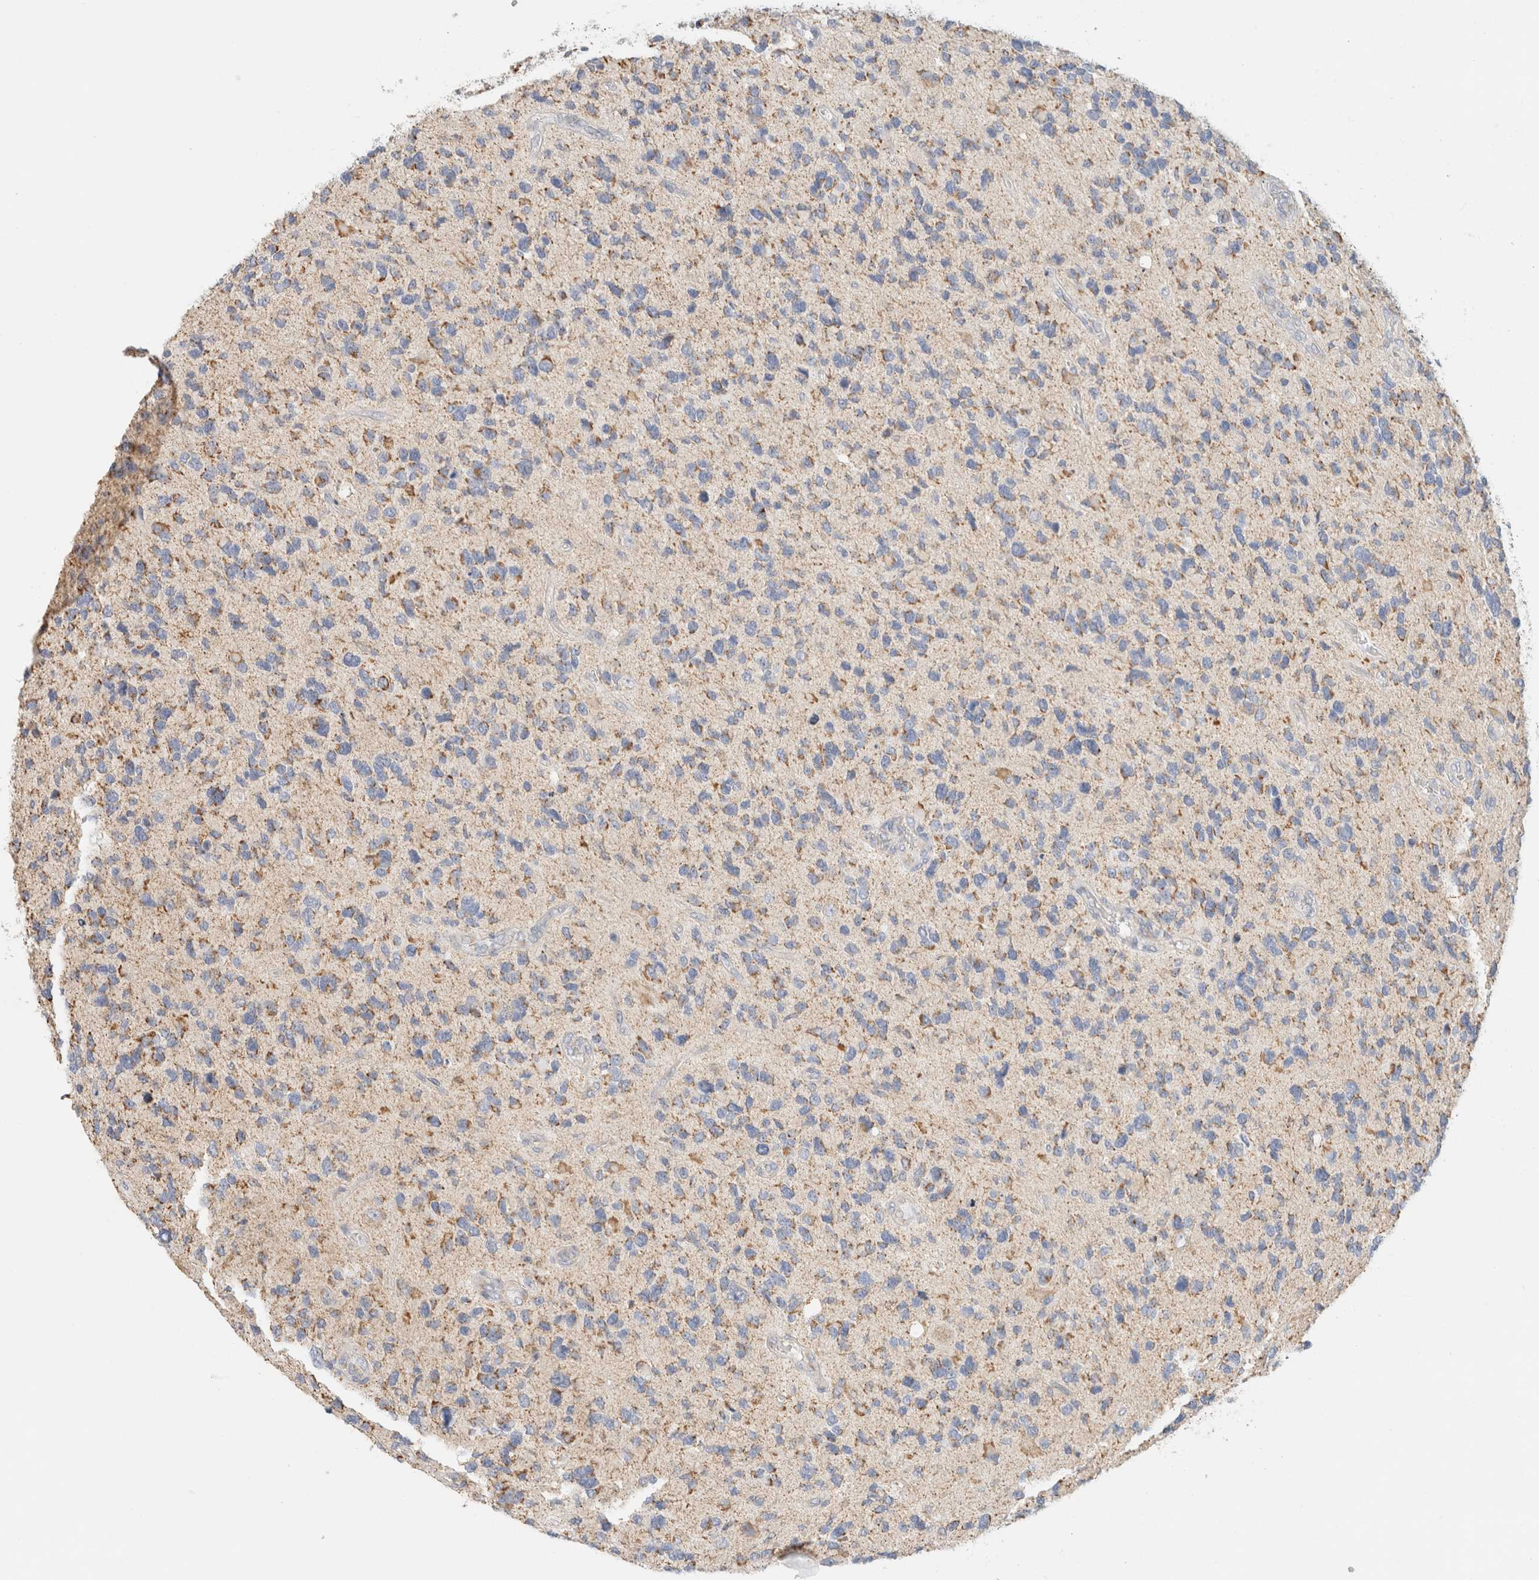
{"staining": {"intensity": "weak", "quantity": "25%-75%", "location": "cytoplasmic/membranous"}, "tissue": "glioma", "cell_type": "Tumor cells", "image_type": "cancer", "snomed": [{"axis": "morphology", "description": "Glioma, malignant, High grade"}, {"axis": "topography", "description": "Brain"}], "caption": "Protein staining exhibits weak cytoplasmic/membranous expression in about 25%-75% of tumor cells in glioma.", "gene": "HDHD3", "patient": {"sex": "female", "age": 58}}